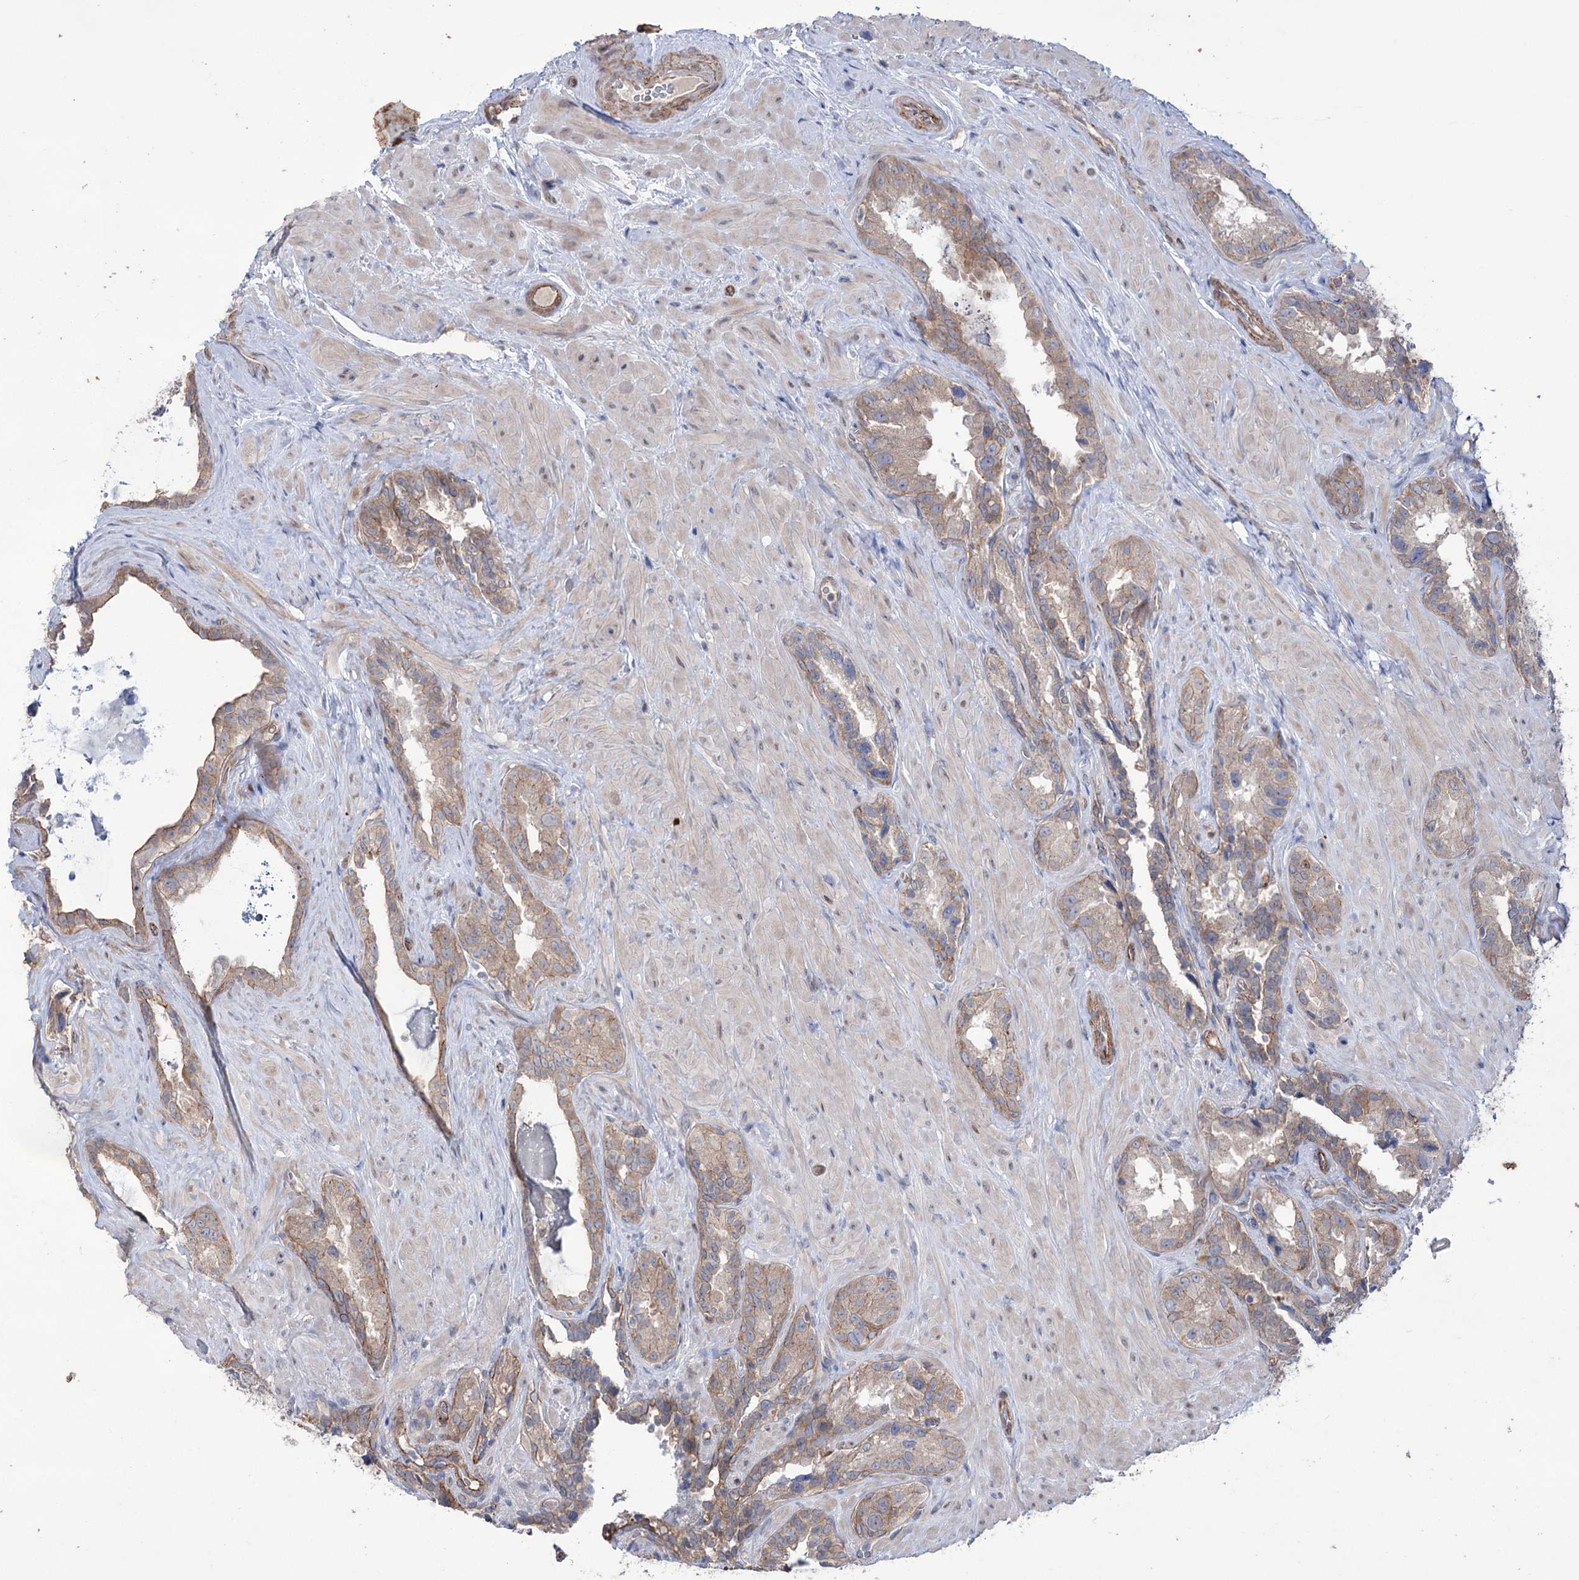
{"staining": {"intensity": "moderate", "quantity": "25%-75%", "location": "cytoplasmic/membranous"}, "tissue": "seminal vesicle", "cell_type": "Glandular cells", "image_type": "normal", "snomed": [{"axis": "morphology", "description": "Normal tissue, NOS"}, {"axis": "topography", "description": "Seminal veicle"}, {"axis": "topography", "description": "Peripheral nerve tissue"}], "caption": "The micrograph shows staining of benign seminal vesicle, revealing moderate cytoplasmic/membranous protein positivity (brown color) within glandular cells.", "gene": "TRIM71", "patient": {"sex": "male", "age": 67}}